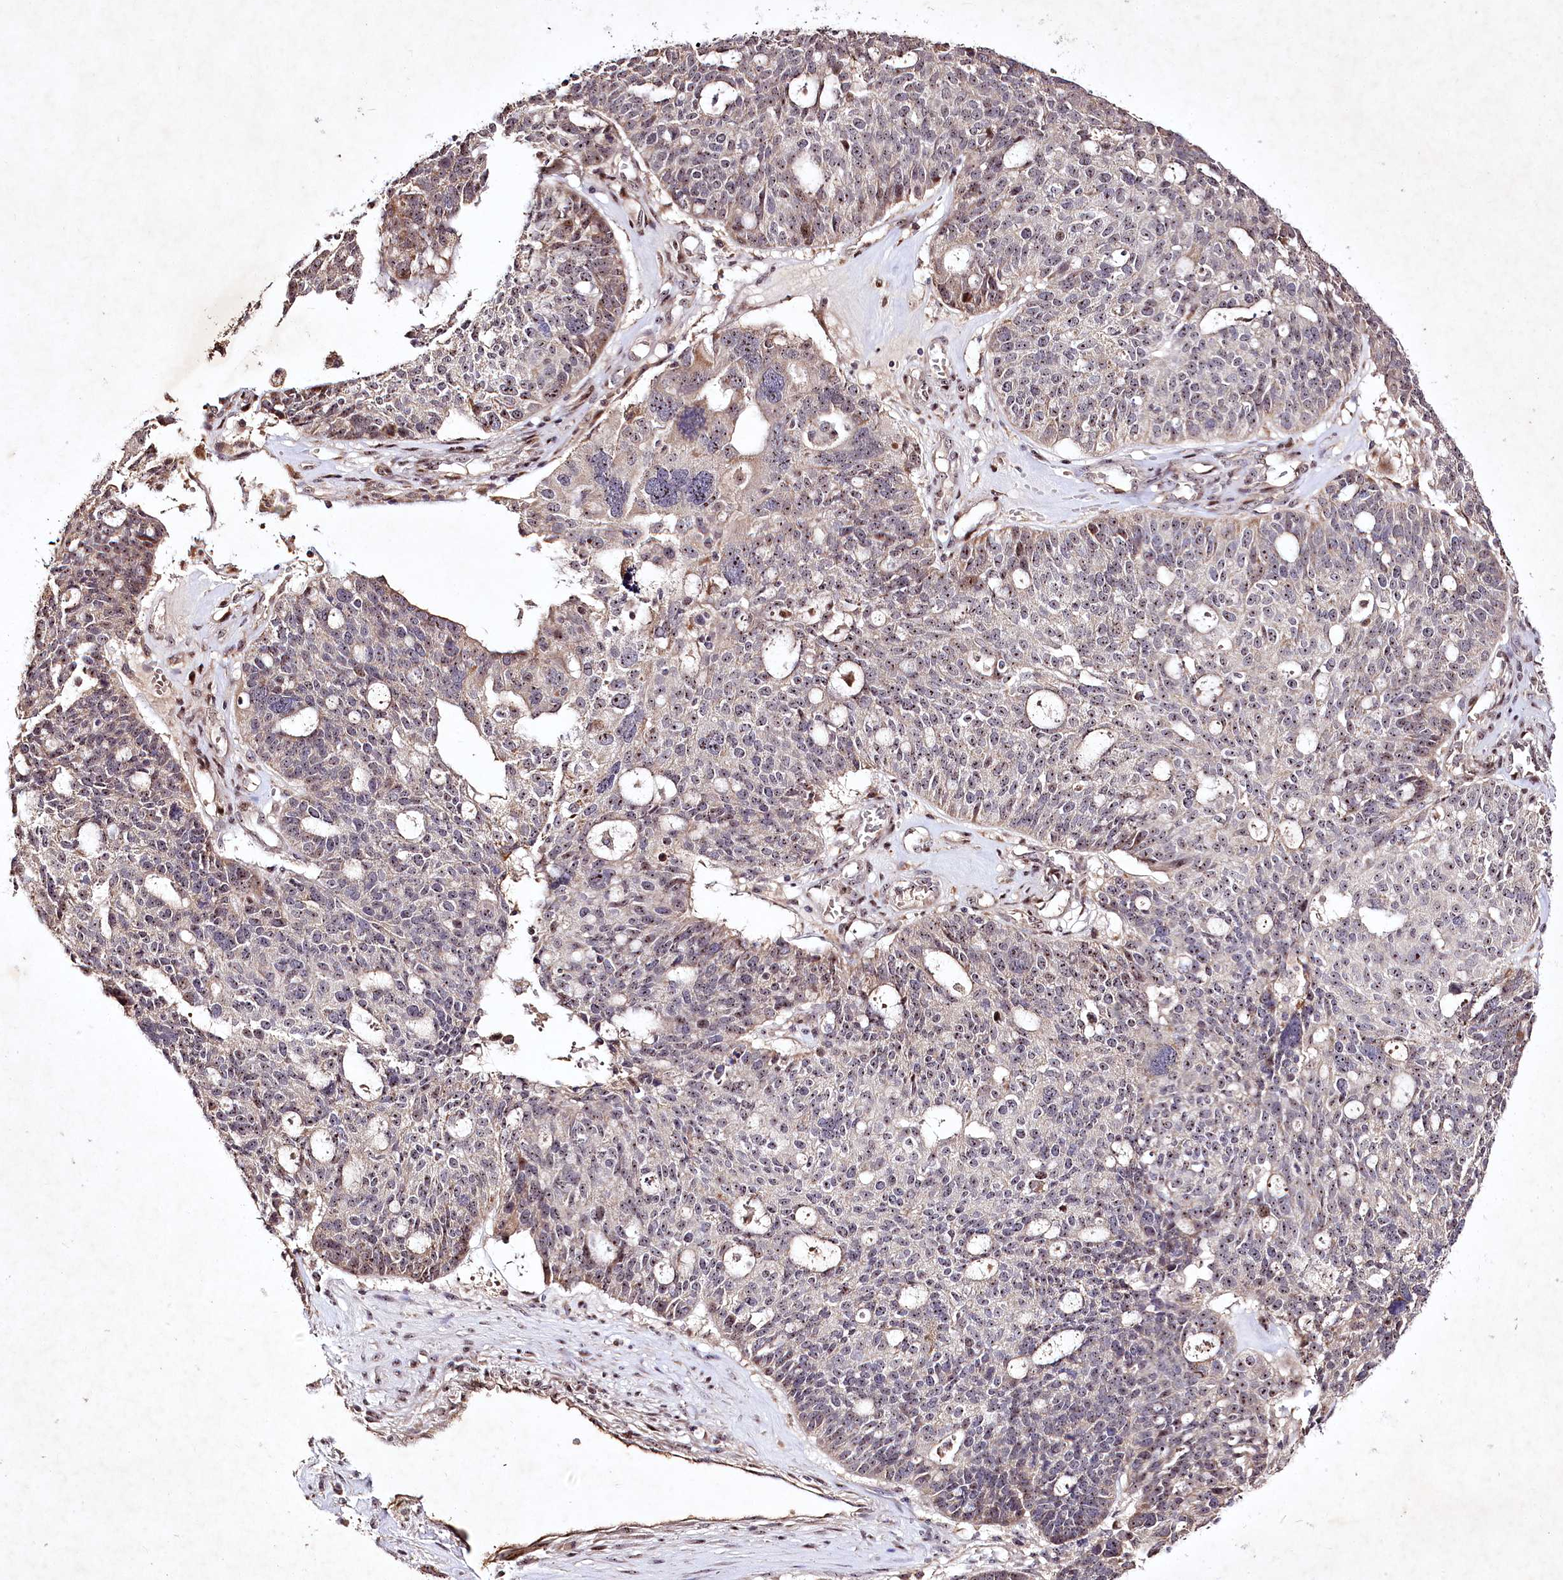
{"staining": {"intensity": "weak", "quantity": ">75%", "location": "nuclear"}, "tissue": "ovarian cancer", "cell_type": "Tumor cells", "image_type": "cancer", "snomed": [{"axis": "morphology", "description": "Cystadenocarcinoma, serous, NOS"}, {"axis": "topography", "description": "Ovary"}], "caption": "Protein staining demonstrates weak nuclear expression in about >75% of tumor cells in ovarian cancer (serous cystadenocarcinoma). (DAB (3,3'-diaminobenzidine) = brown stain, brightfield microscopy at high magnification).", "gene": "DMP1", "patient": {"sex": "female", "age": 59}}